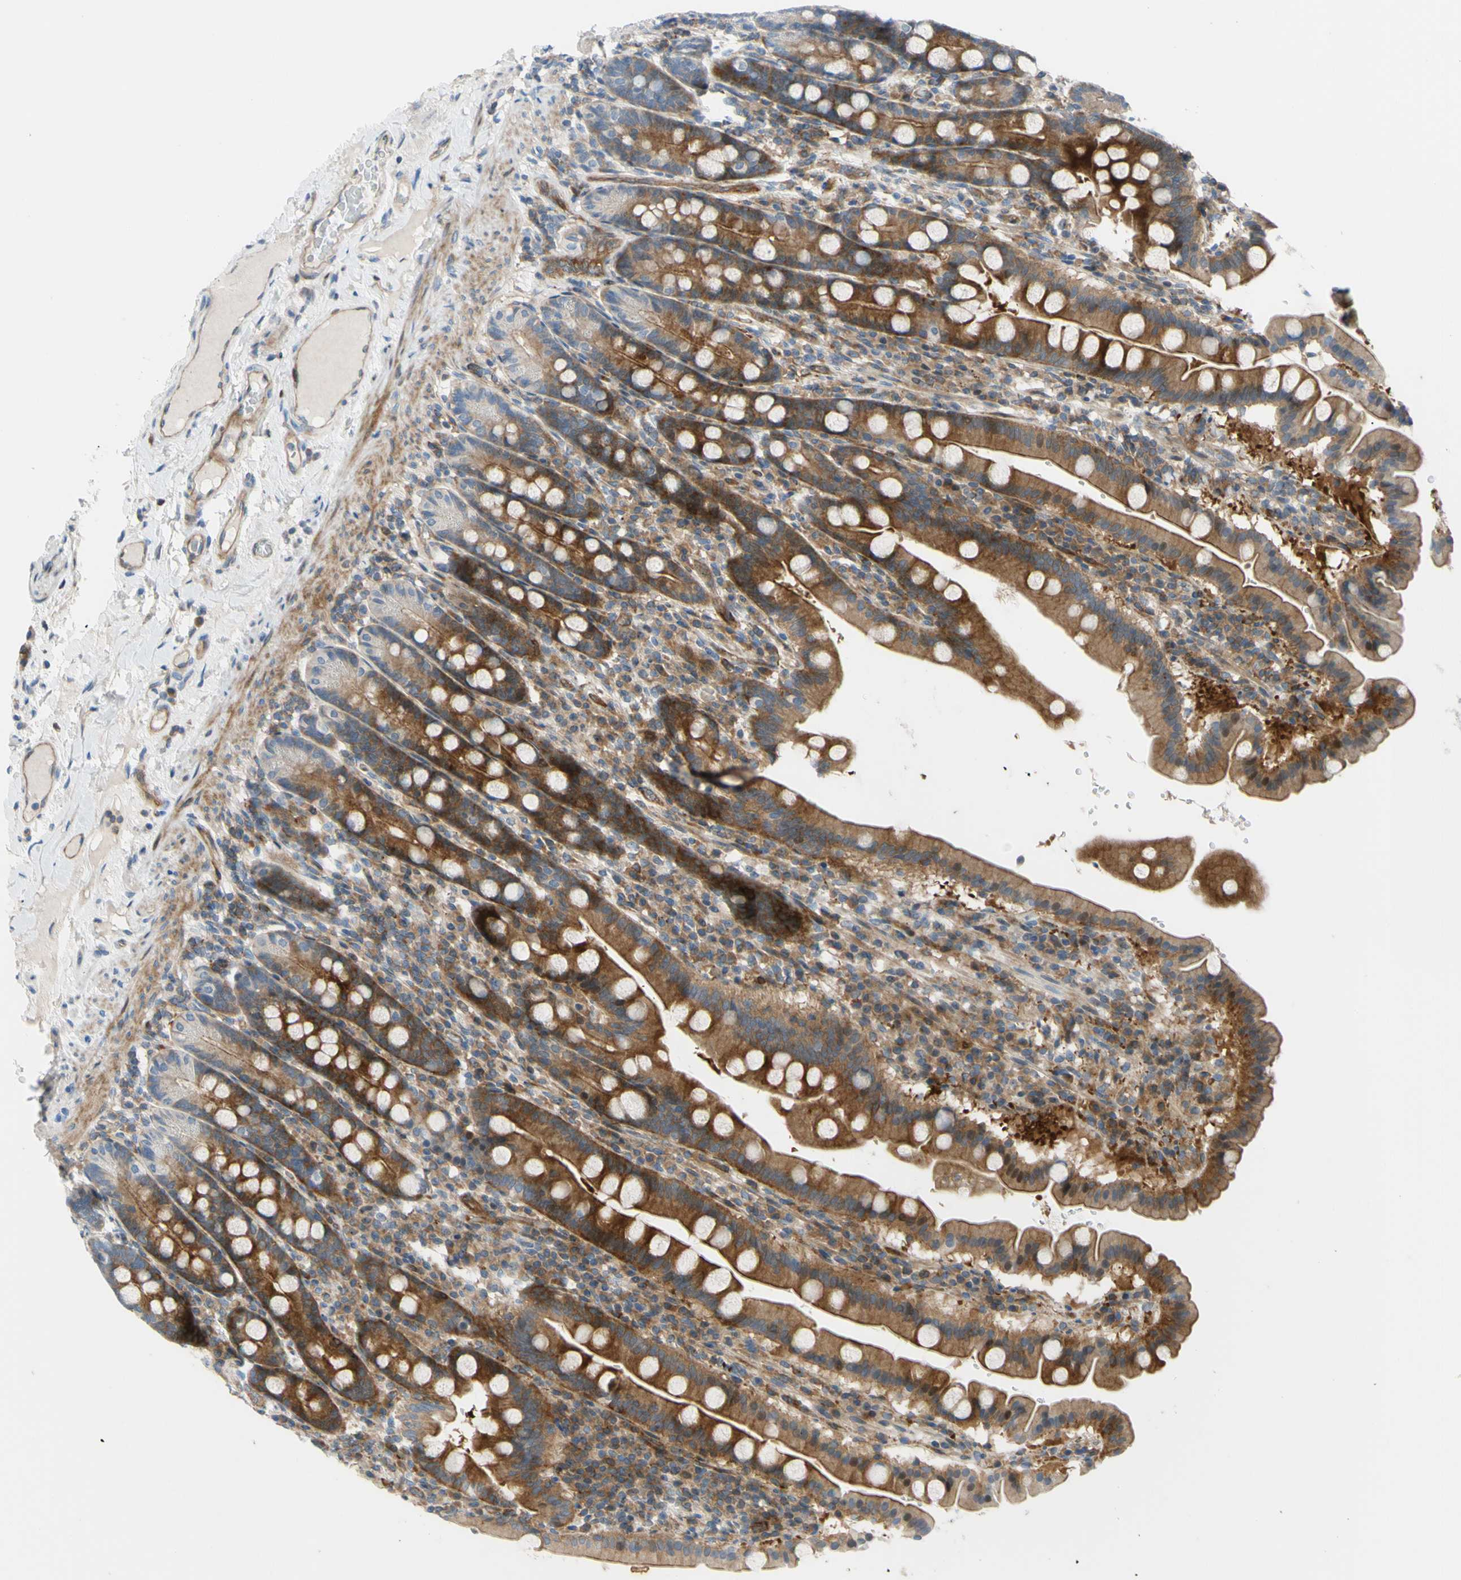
{"staining": {"intensity": "moderate", "quantity": ">75%", "location": "cytoplasmic/membranous"}, "tissue": "duodenum", "cell_type": "Glandular cells", "image_type": "normal", "snomed": [{"axis": "morphology", "description": "Normal tissue, NOS"}, {"axis": "topography", "description": "Duodenum"}], "caption": "Brown immunohistochemical staining in benign human duodenum displays moderate cytoplasmic/membranous staining in about >75% of glandular cells.", "gene": "PAK2", "patient": {"sex": "male", "age": 50}}